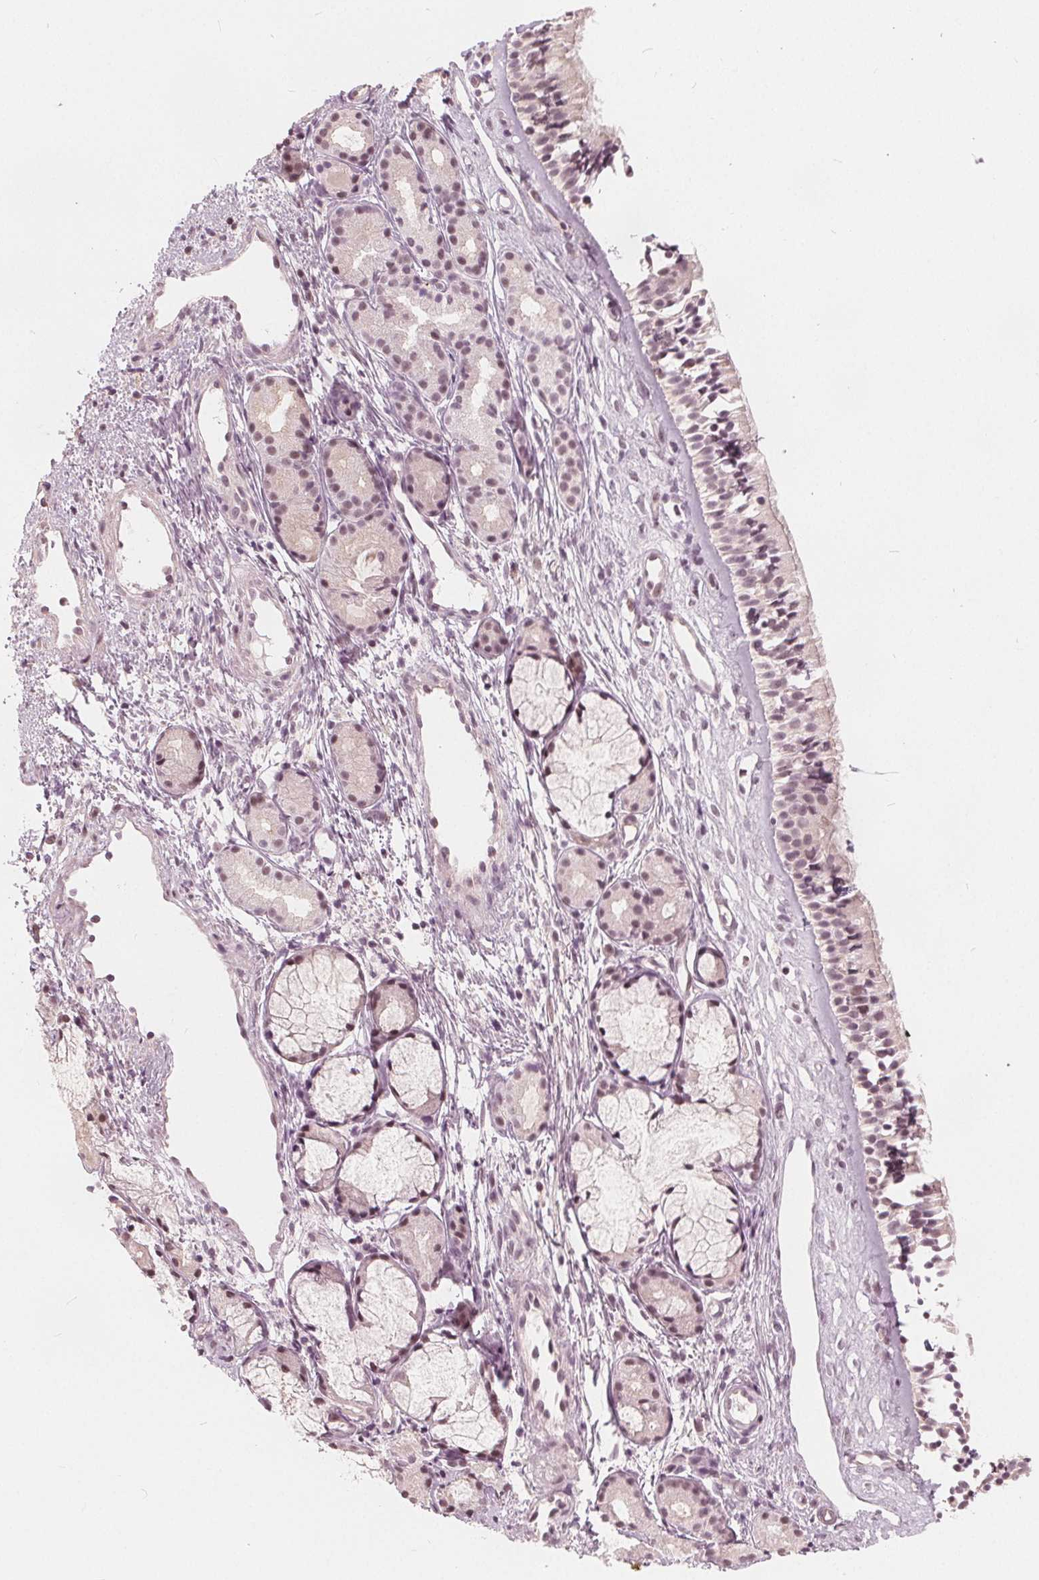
{"staining": {"intensity": "negative", "quantity": "none", "location": "none"}, "tissue": "nasopharynx", "cell_type": "Respiratory epithelial cells", "image_type": "normal", "snomed": [{"axis": "morphology", "description": "Normal tissue, NOS"}, {"axis": "topography", "description": "Nasopharynx"}], "caption": "This is an IHC micrograph of unremarkable nasopharynx. There is no positivity in respiratory epithelial cells.", "gene": "NUP210L", "patient": {"sex": "female", "age": 52}}